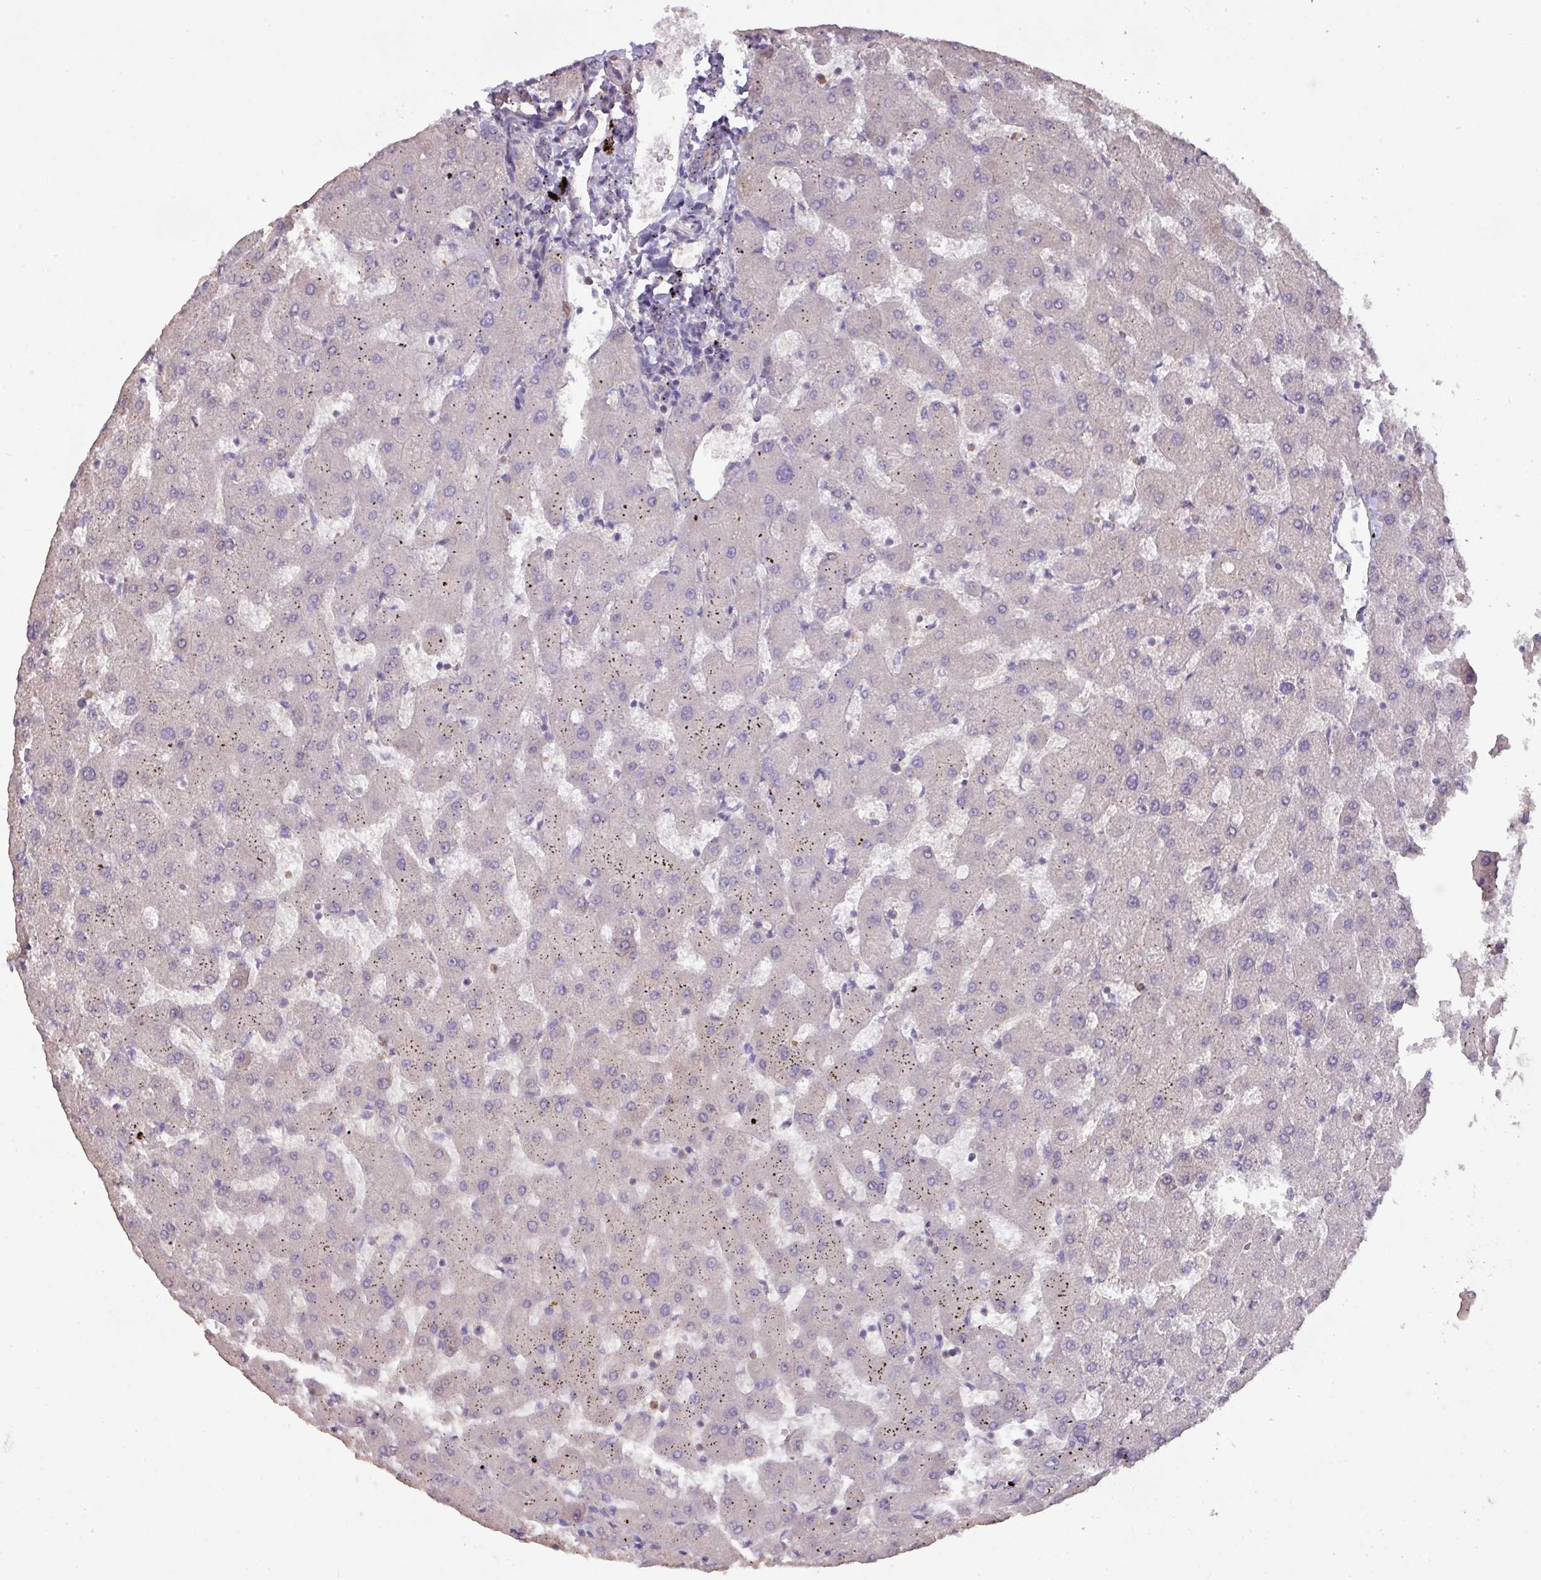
{"staining": {"intensity": "negative", "quantity": "none", "location": "none"}, "tissue": "liver", "cell_type": "Cholangiocytes", "image_type": "normal", "snomed": [{"axis": "morphology", "description": "Normal tissue, NOS"}, {"axis": "topography", "description": "Liver"}], "caption": "Human liver stained for a protein using immunohistochemistry reveals no staining in cholangiocytes.", "gene": "CALML4", "patient": {"sex": "female", "age": 63}}